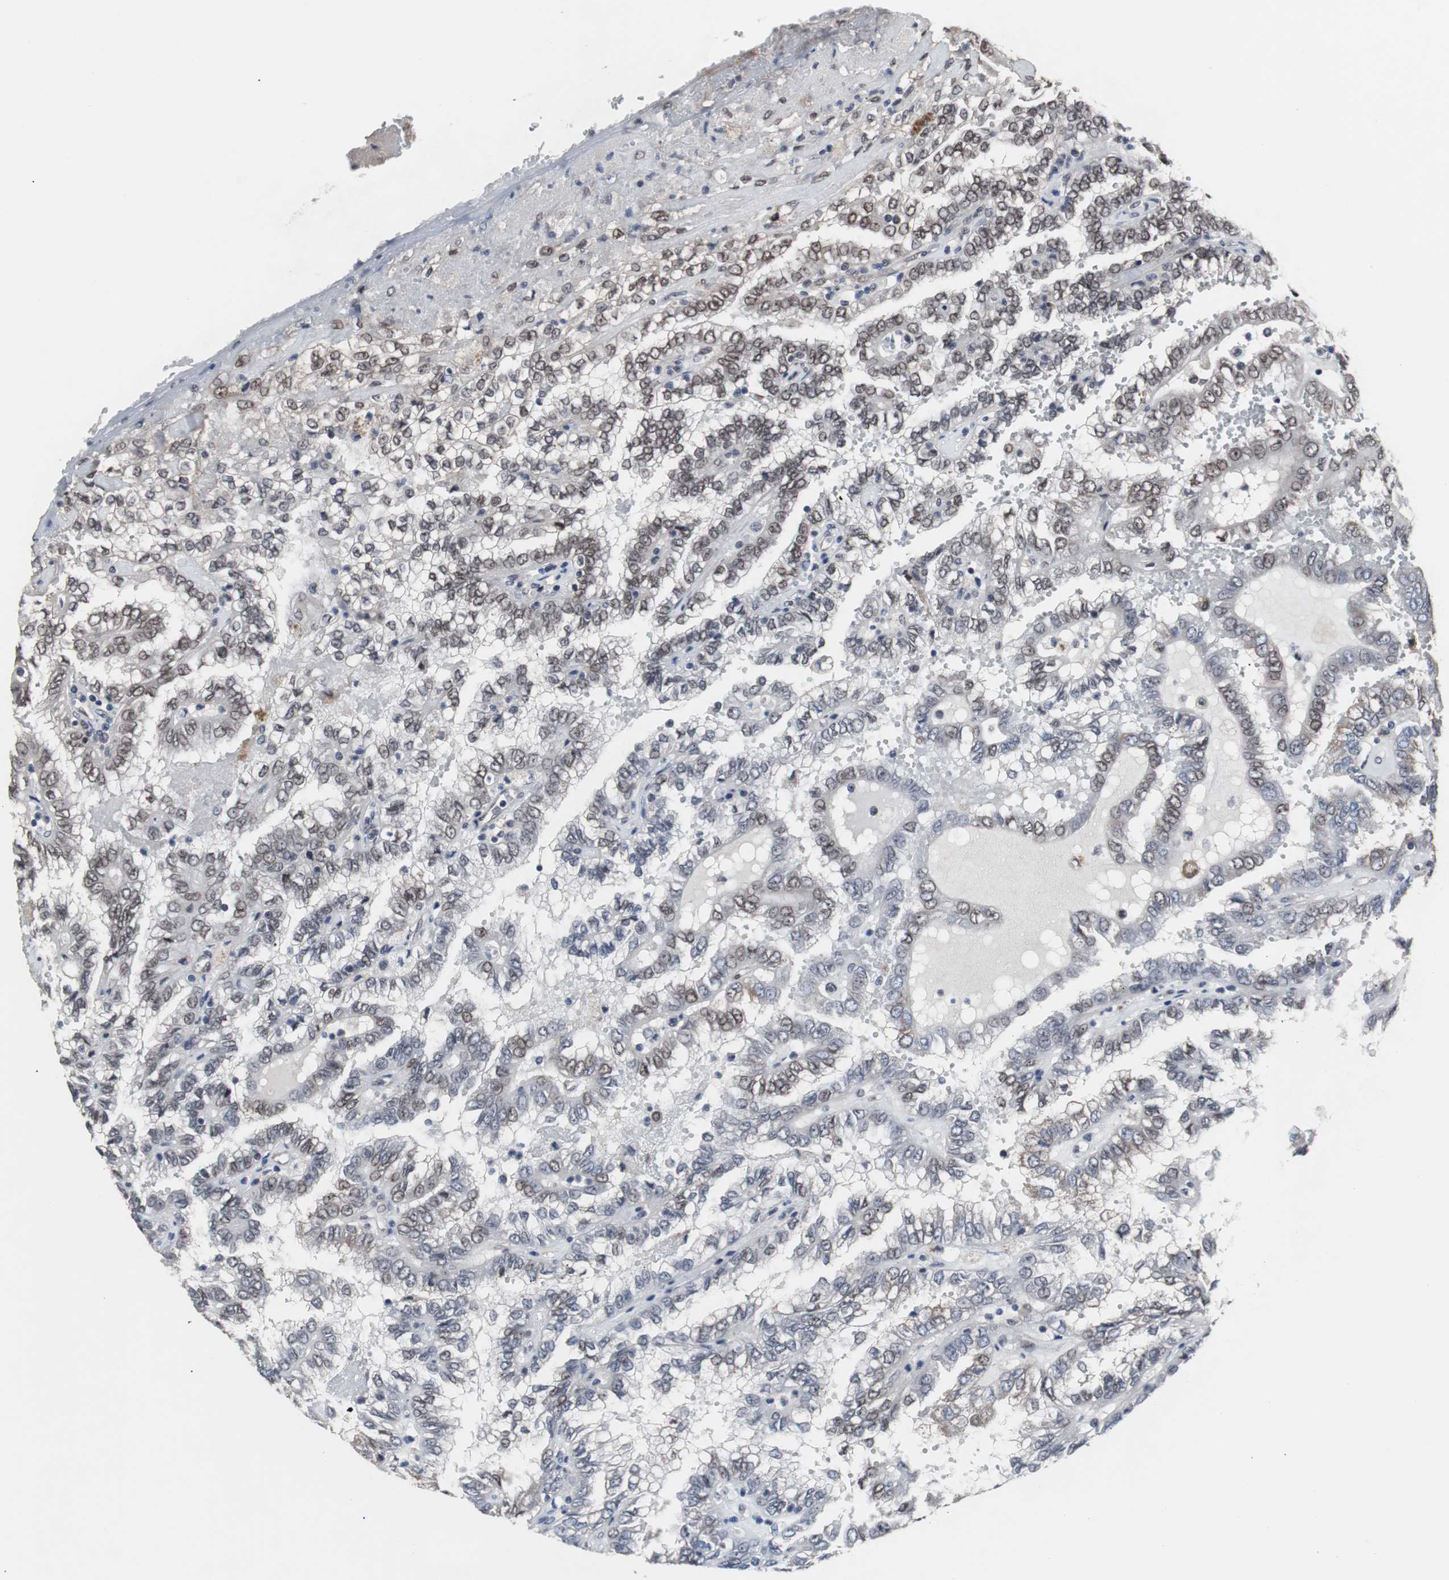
{"staining": {"intensity": "weak", "quantity": "25%-75%", "location": "nuclear"}, "tissue": "renal cancer", "cell_type": "Tumor cells", "image_type": "cancer", "snomed": [{"axis": "morphology", "description": "Inflammation, NOS"}, {"axis": "morphology", "description": "Adenocarcinoma, NOS"}, {"axis": "topography", "description": "Kidney"}], "caption": "DAB immunohistochemical staining of renal cancer (adenocarcinoma) displays weak nuclear protein positivity in about 25%-75% of tumor cells.", "gene": "GTF2F2", "patient": {"sex": "male", "age": 68}}